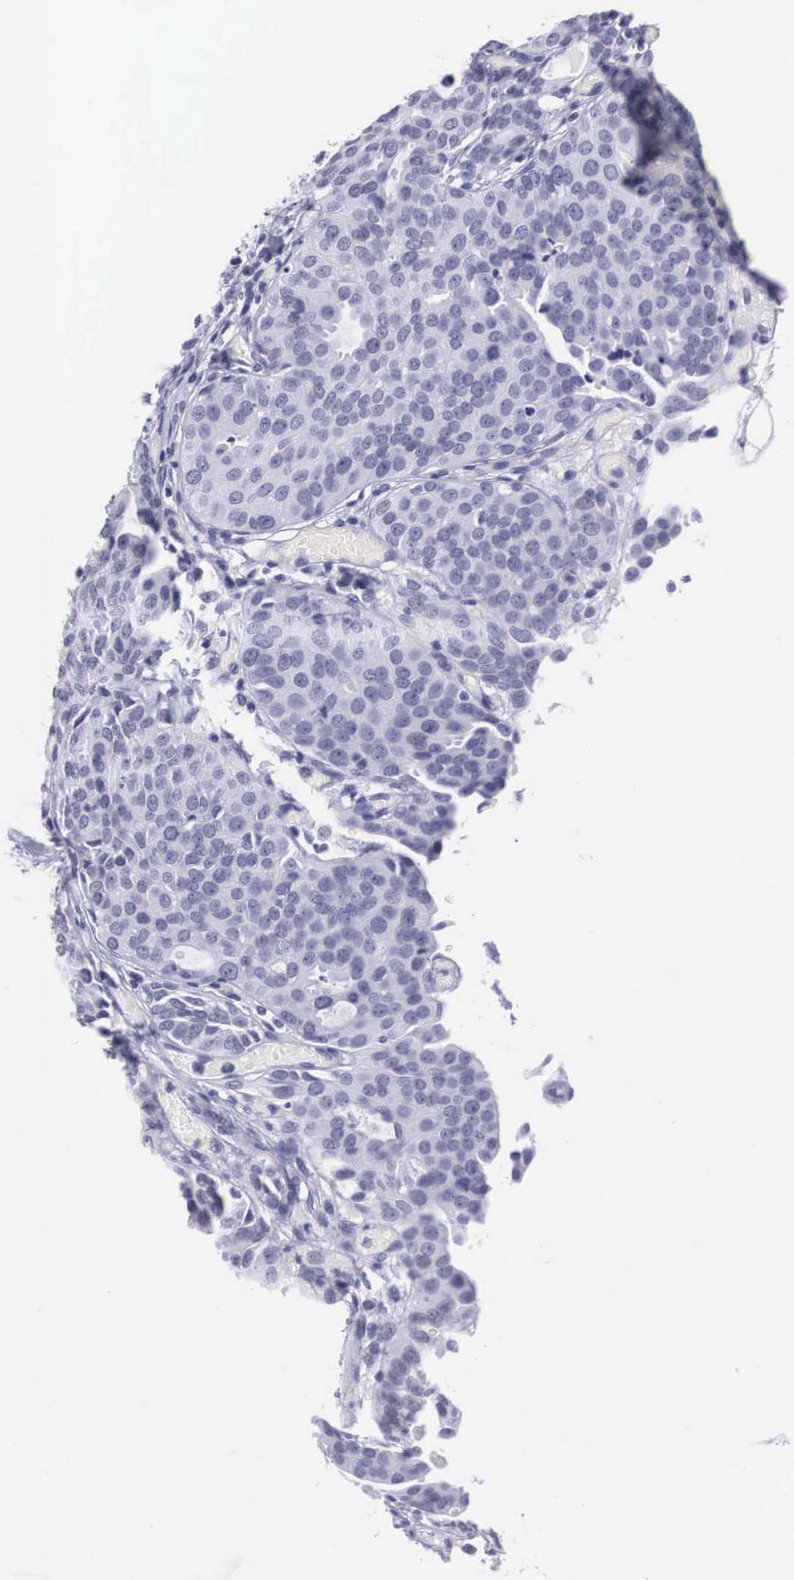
{"staining": {"intensity": "negative", "quantity": "none", "location": "none"}, "tissue": "urothelial cancer", "cell_type": "Tumor cells", "image_type": "cancer", "snomed": [{"axis": "morphology", "description": "Urothelial carcinoma, High grade"}, {"axis": "topography", "description": "Urinary bladder"}], "caption": "A histopathology image of human urothelial carcinoma (high-grade) is negative for staining in tumor cells. Nuclei are stained in blue.", "gene": "C22orf31", "patient": {"sex": "male", "age": 78}}